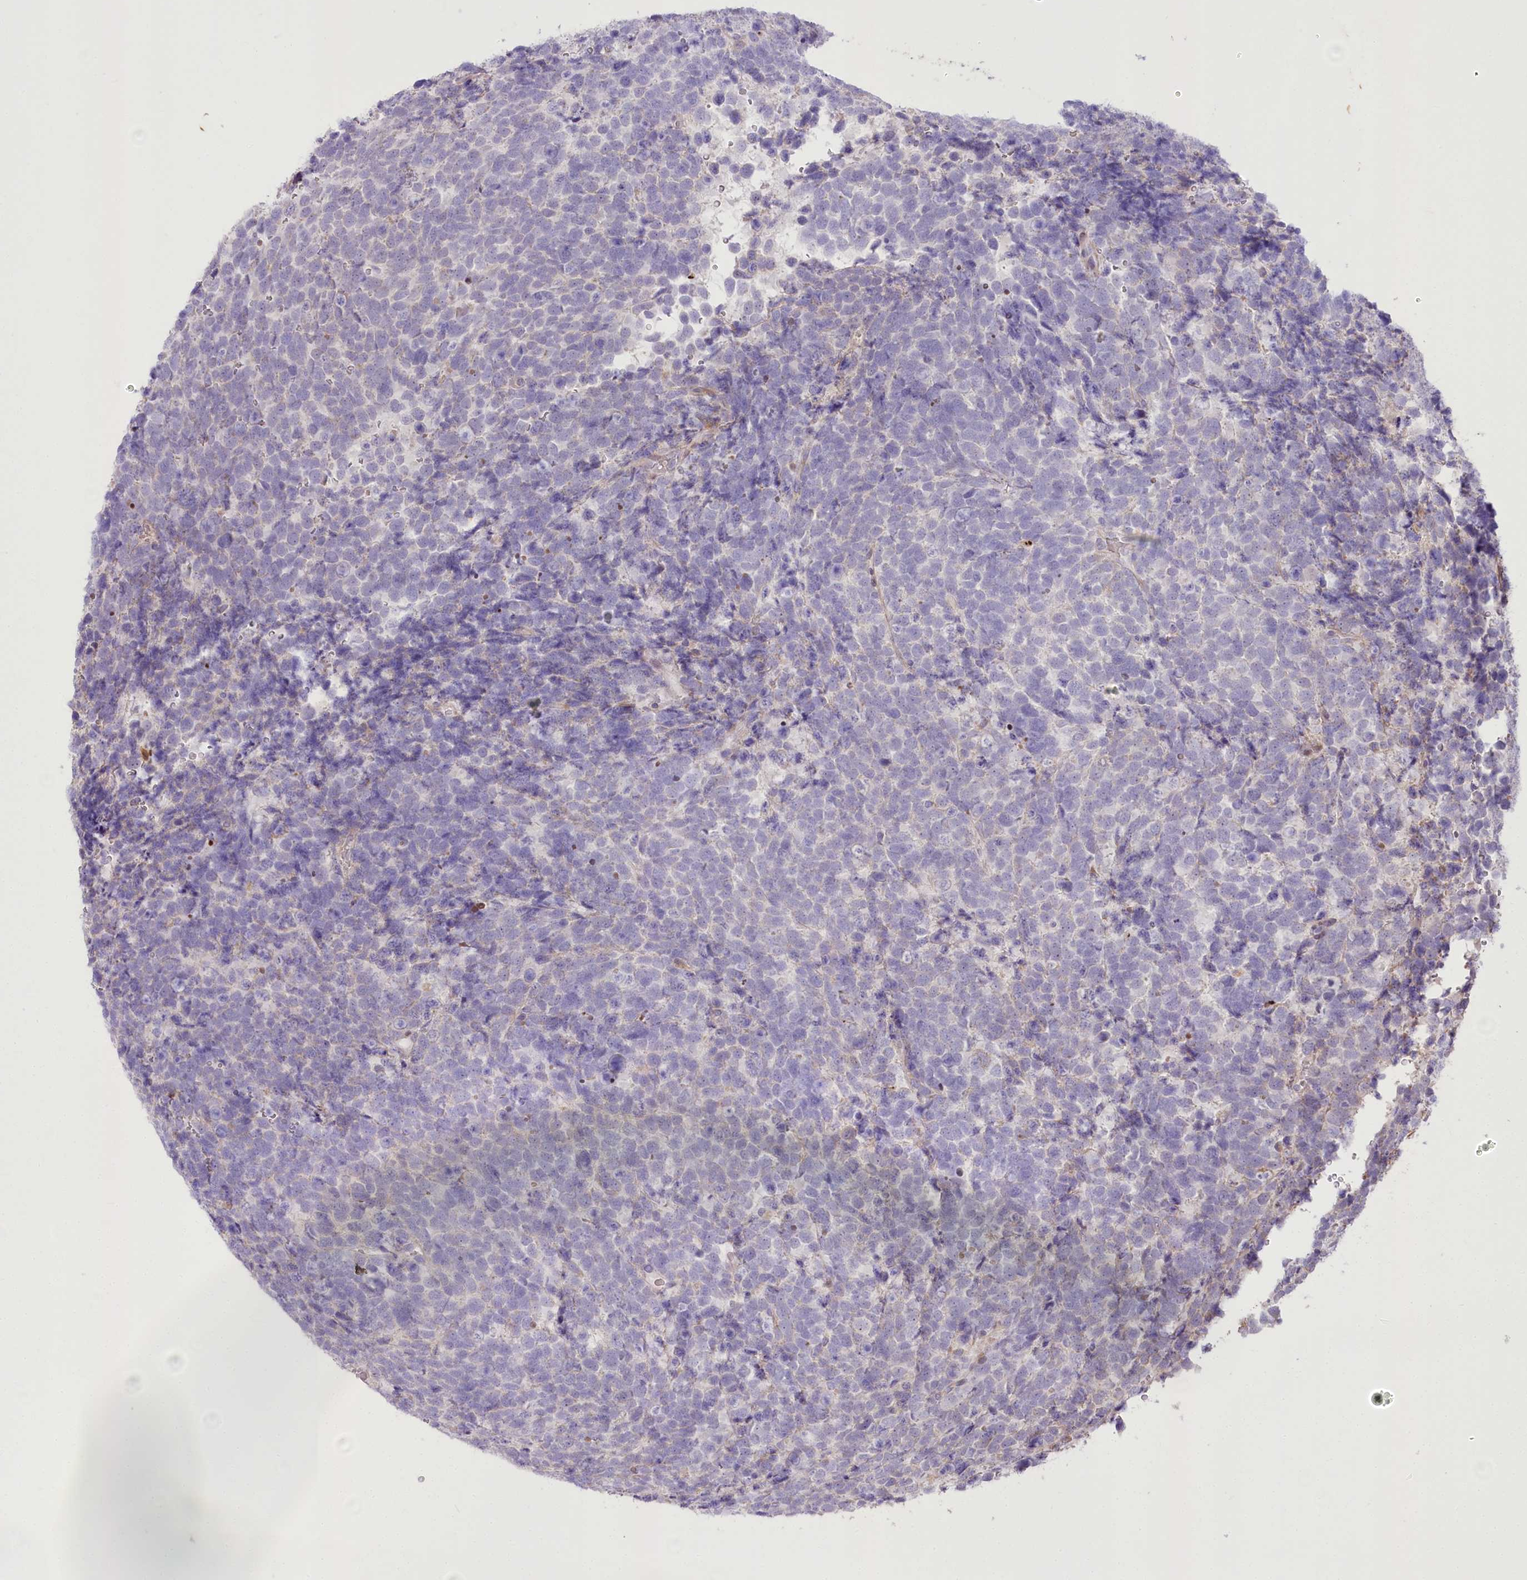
{"staining": {"intensity": "negative", "quantity": "none", "location": "none"}, "tissue": "urothelial cancer", "cell_type": "Tumor cells", "image_type": "cancer", "snomed": [{"axis": "morphology", "description": "Urothelial carcinoma, High grade"}, {"axis": "topography", "description": "Urinary bladder"}], "caption": "An IHC photomicrograph of urothelial carcinoma (high-grade) is shown. There is no staining in tumor cells of urothelial carcinoma (high-grade). The staining is performed using DAB (3,3'-diaminobenzidine) brown chromogen with nuclei counter-stained in using hematoxylin.", "gene": "RNF24", "patient": {"sex": "female", "age": 82}}